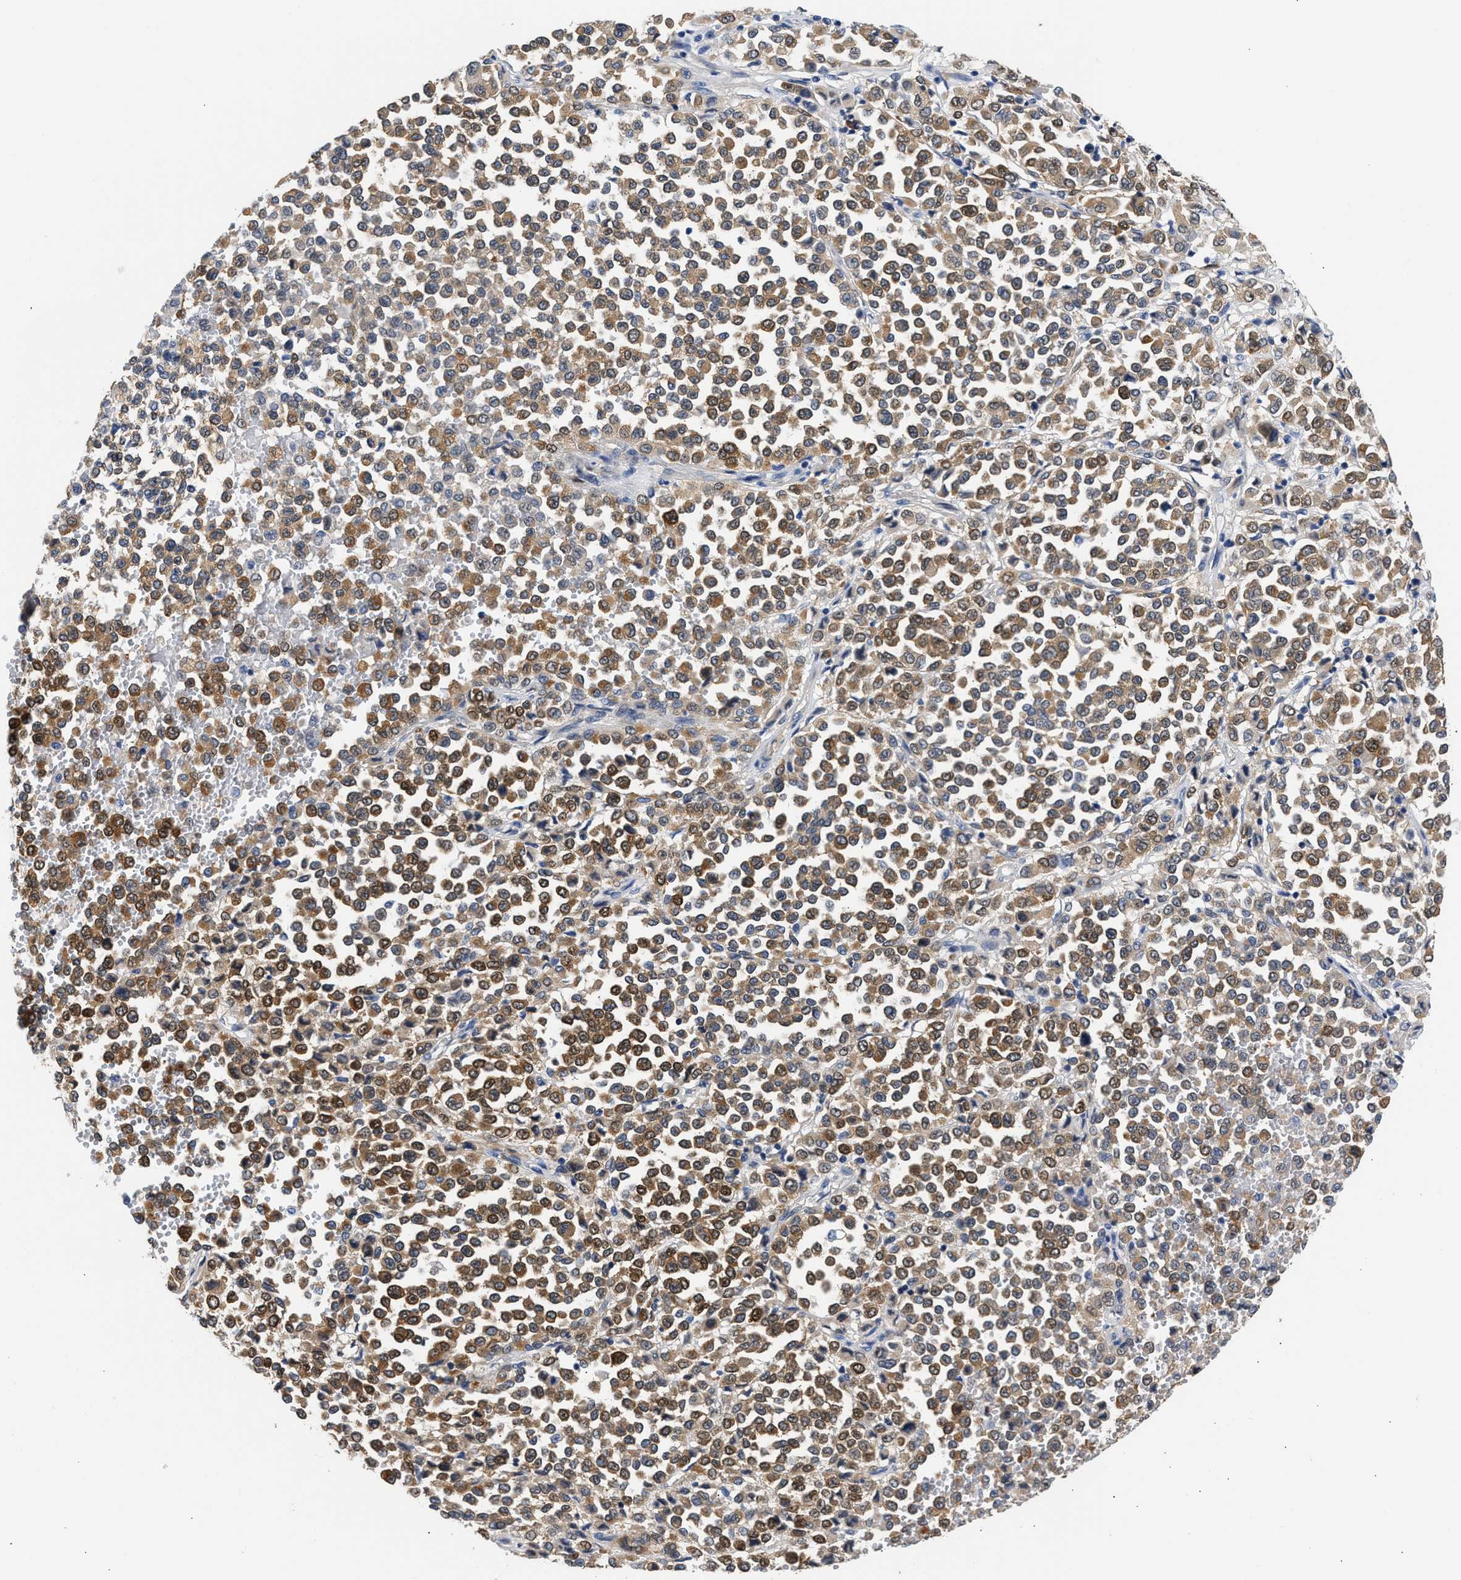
{"staining": {"intensity": "moderate", "quantity": ">75%", "location": "cytoplasmic/membranous,nuclear"}, "tissue": "melanoma", "cell_type": "Tumor cells", "image_type": "cancer", "snomed": [{"axis": "morphology", "description": "Malignant melanoma, Metastatic site"}, {"axis": "topography", "description": "Pancreas"}], "caption": "A brown stain labels moderate cytoplasmic/membranous and nuclear staining of a protein in human melanoma tumor cells. (DAB (3,3'-diaminobenzidine) IHC, brown staining for protein, blue staining for nuclei).", "gene": "XPO5", "patient": {"sex": "female", "age": 30}}